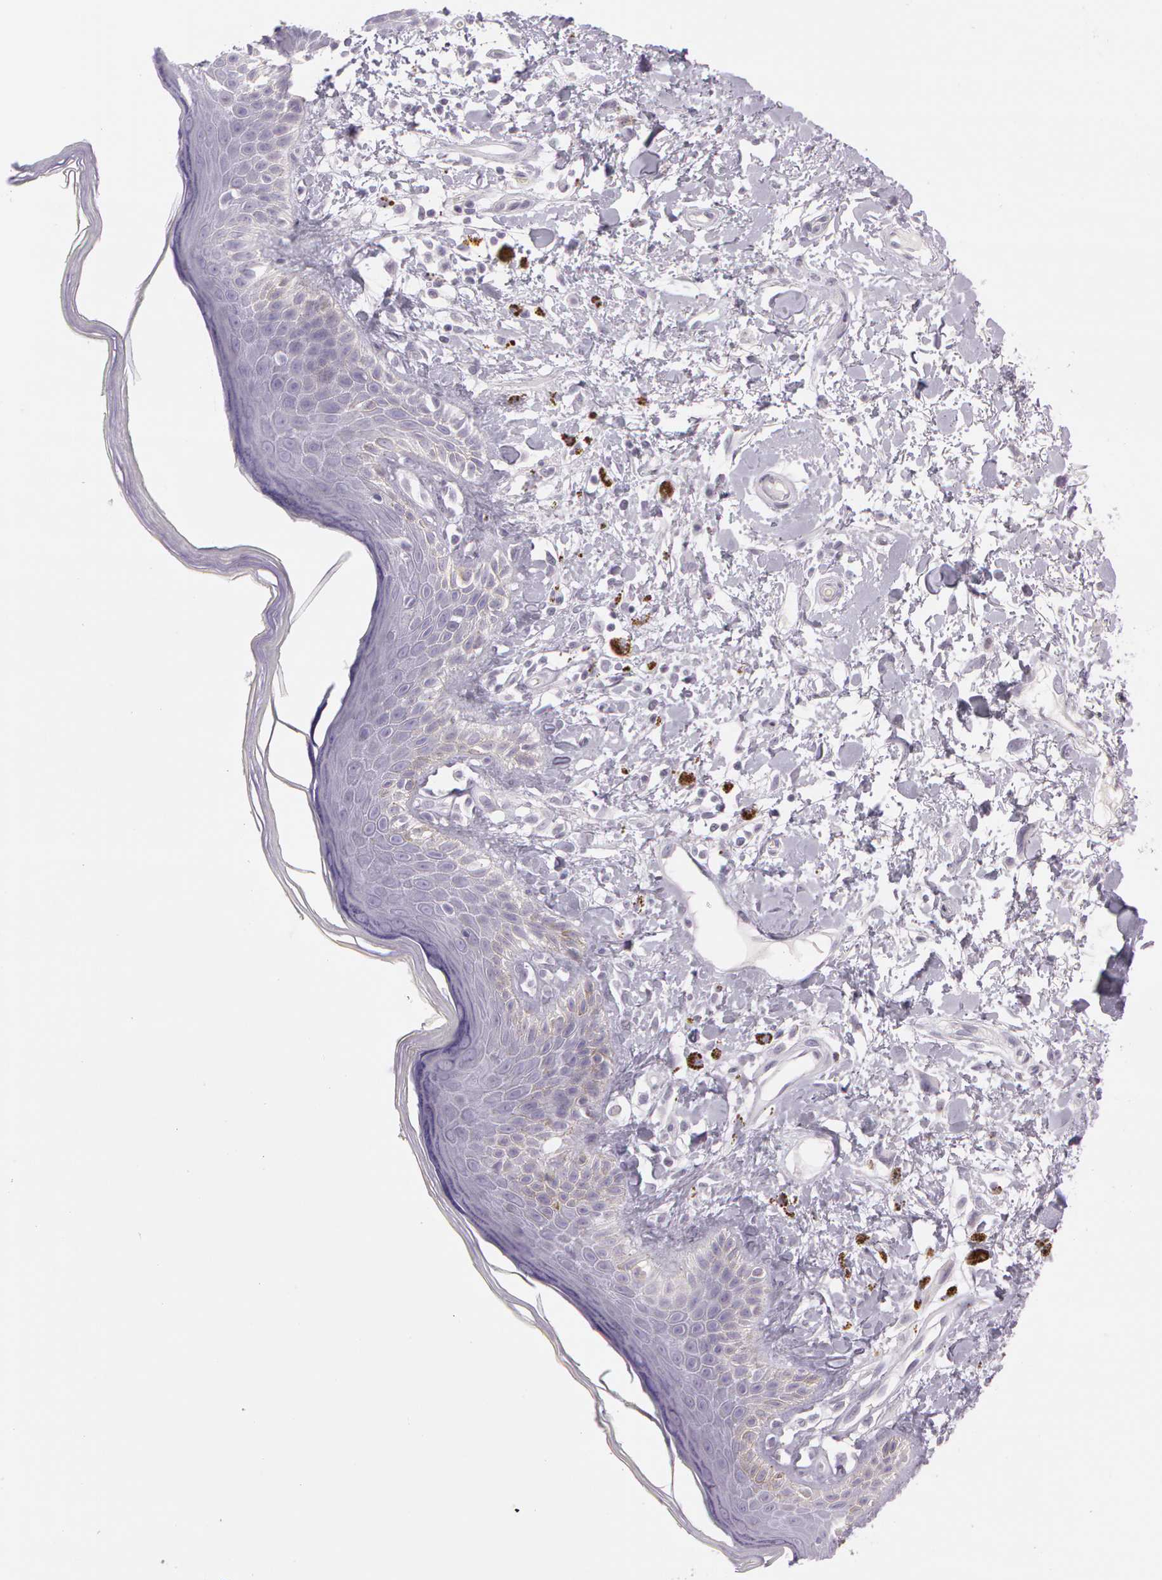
{"staining": {"intensity": "negative", "quantity": "none", "location": "none"}, "tissue": "skin", "cell_type": "Epidermal cells", "image_type": "normal", "snomed": [{"axis": "morphology", "description": "Normal tissue, NOS"}, {"axis": "topography", "description": "Anal"}], "caption": "Histopathology image shows no protein positivity in epidermal cells of normal skin.", "gene": "OTC", "patient": {"sex": "female", "age": 78}}